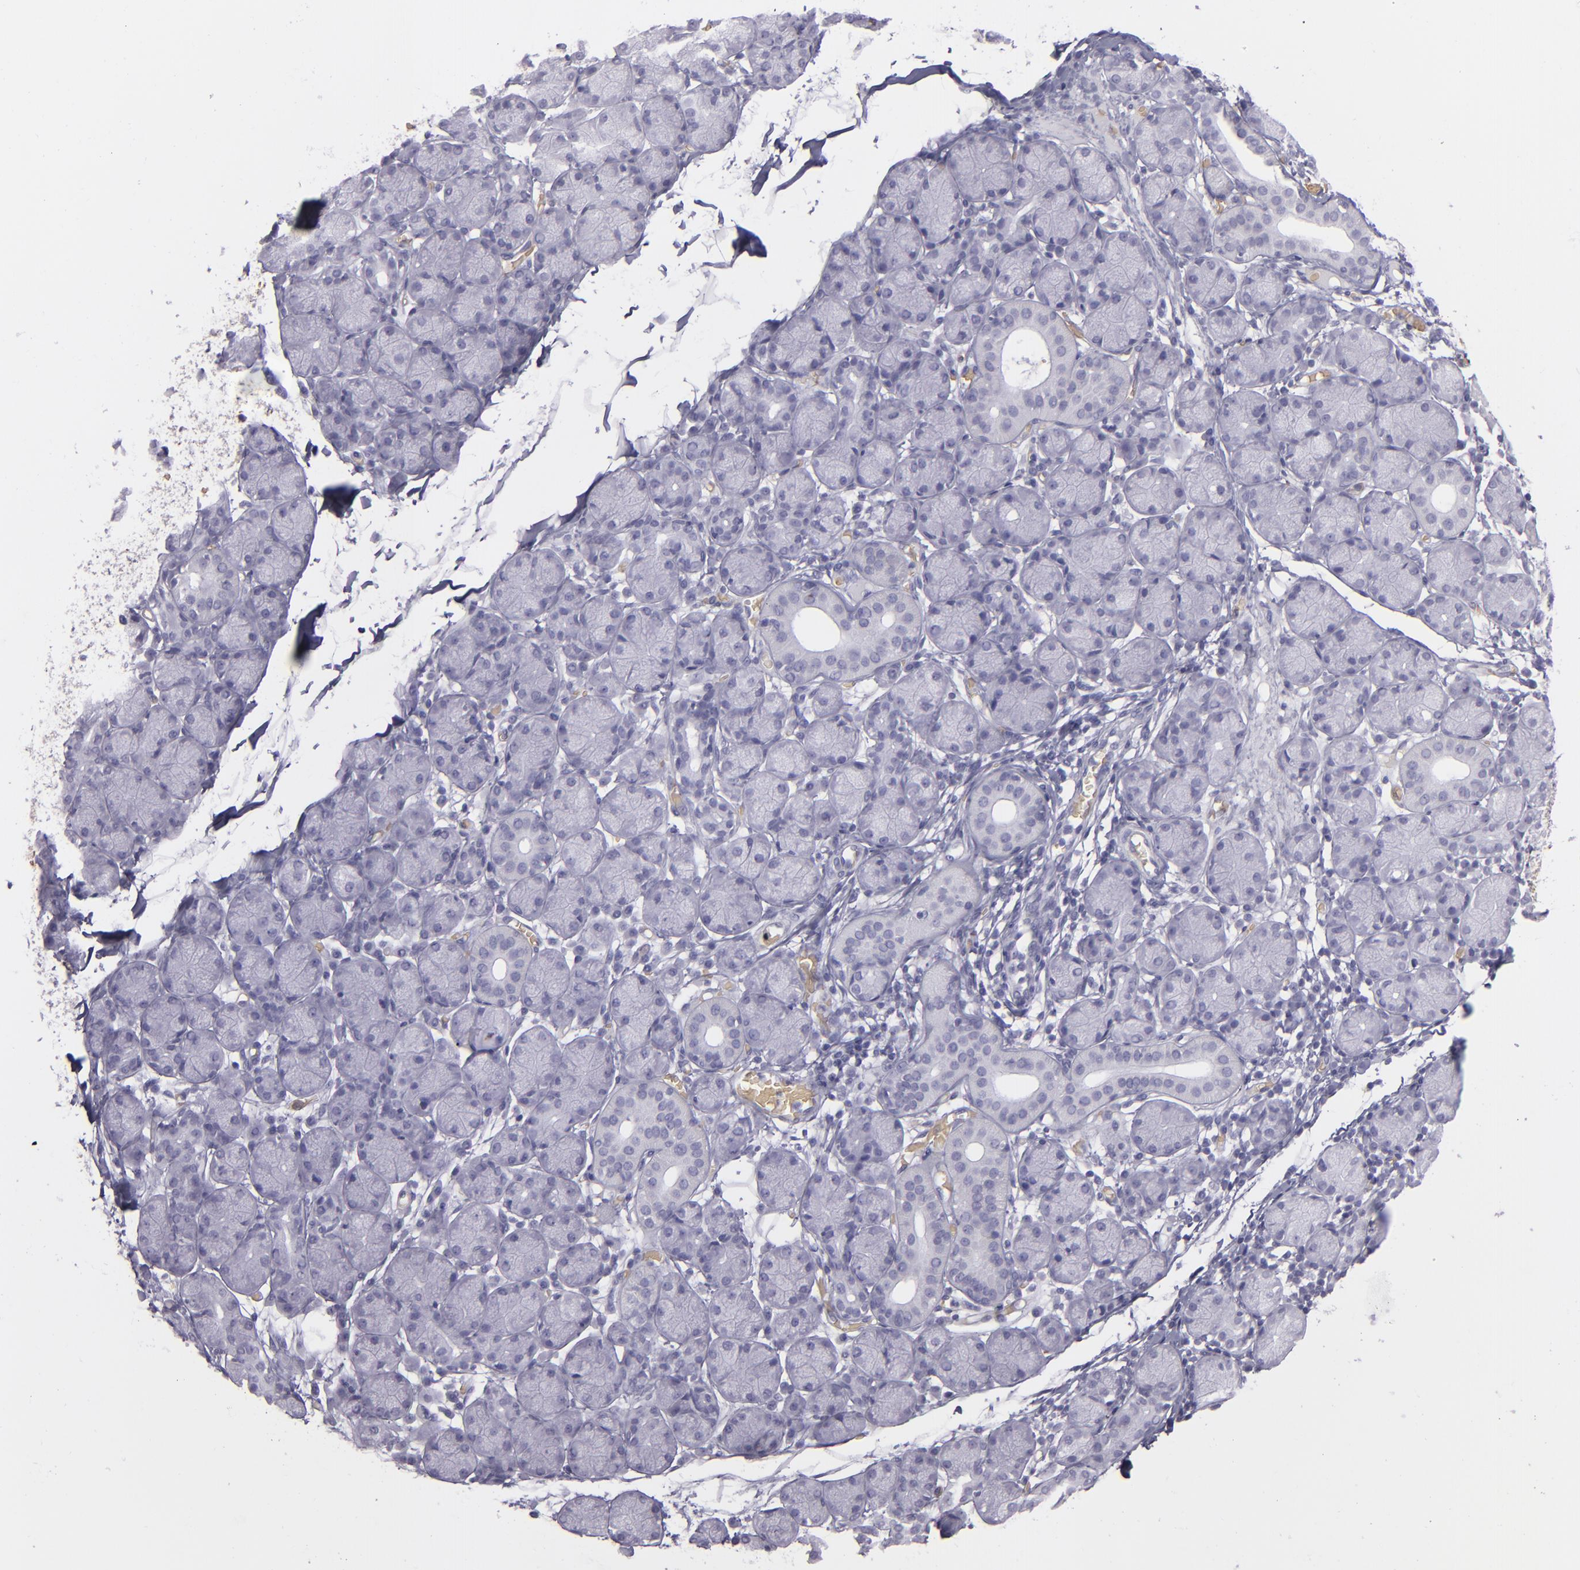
{"staining": {"intensity": "negative", "quantity": "none", "location": "none"}, "tissue": "salivary gland", "cell_type": "Glandular cells", "image_type": "normal", "snomed": [{"axis": "morphology", "description": "Normal tissue, NOS"}, {"axis": "topography", "description": "Salivary gland"}], "caption": "Salivary gland was stained to show a protein in brown. There is no significant expression in glandular cells. The staining is performed using DAB brown chromogen with nuclei counter-stained in using hematoxylin.", "gene": "ACE", "patient": {"sex": "female", "age": 24}}